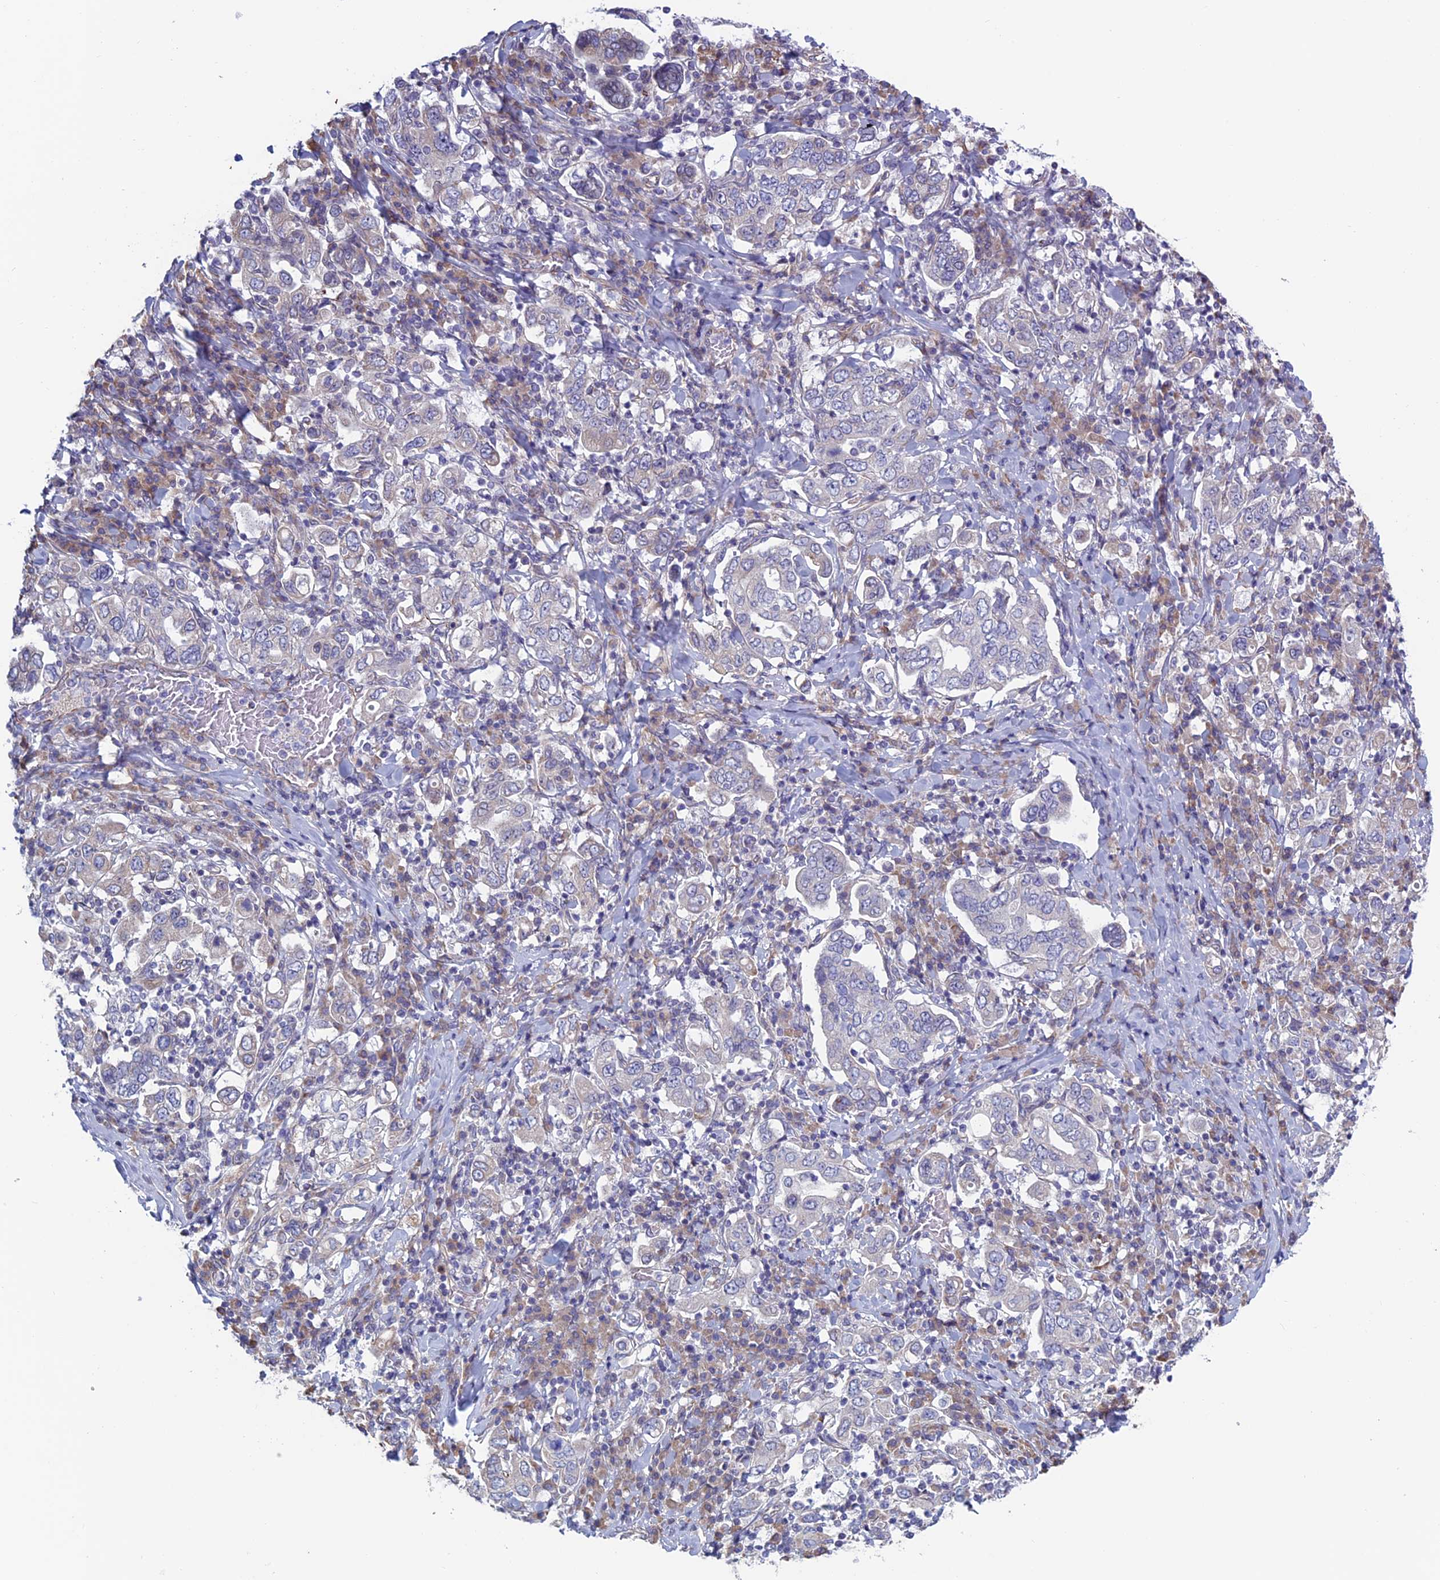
{"staining": {"intensity": "negative", "quantity": "none", "location": "none"}, "tissue": "stomach cancer", "cell_type": "Tumor cells", "image_type": "cancer", "snomed": [{"axis": "morphology", "description": "Adenocarcinoma, NOS"}, {"axis": "topography", "description": "Stomach, upper"}], "caption": "This image is of adenocarcinoma (stomach) stained with immunohistochemistry to label a protein in brown with the nuclei are counter-stained blue. There is no positivity in tumor cells.", "gene": "BCL2L10", "patient": {"sex": "male", "age": 62}}